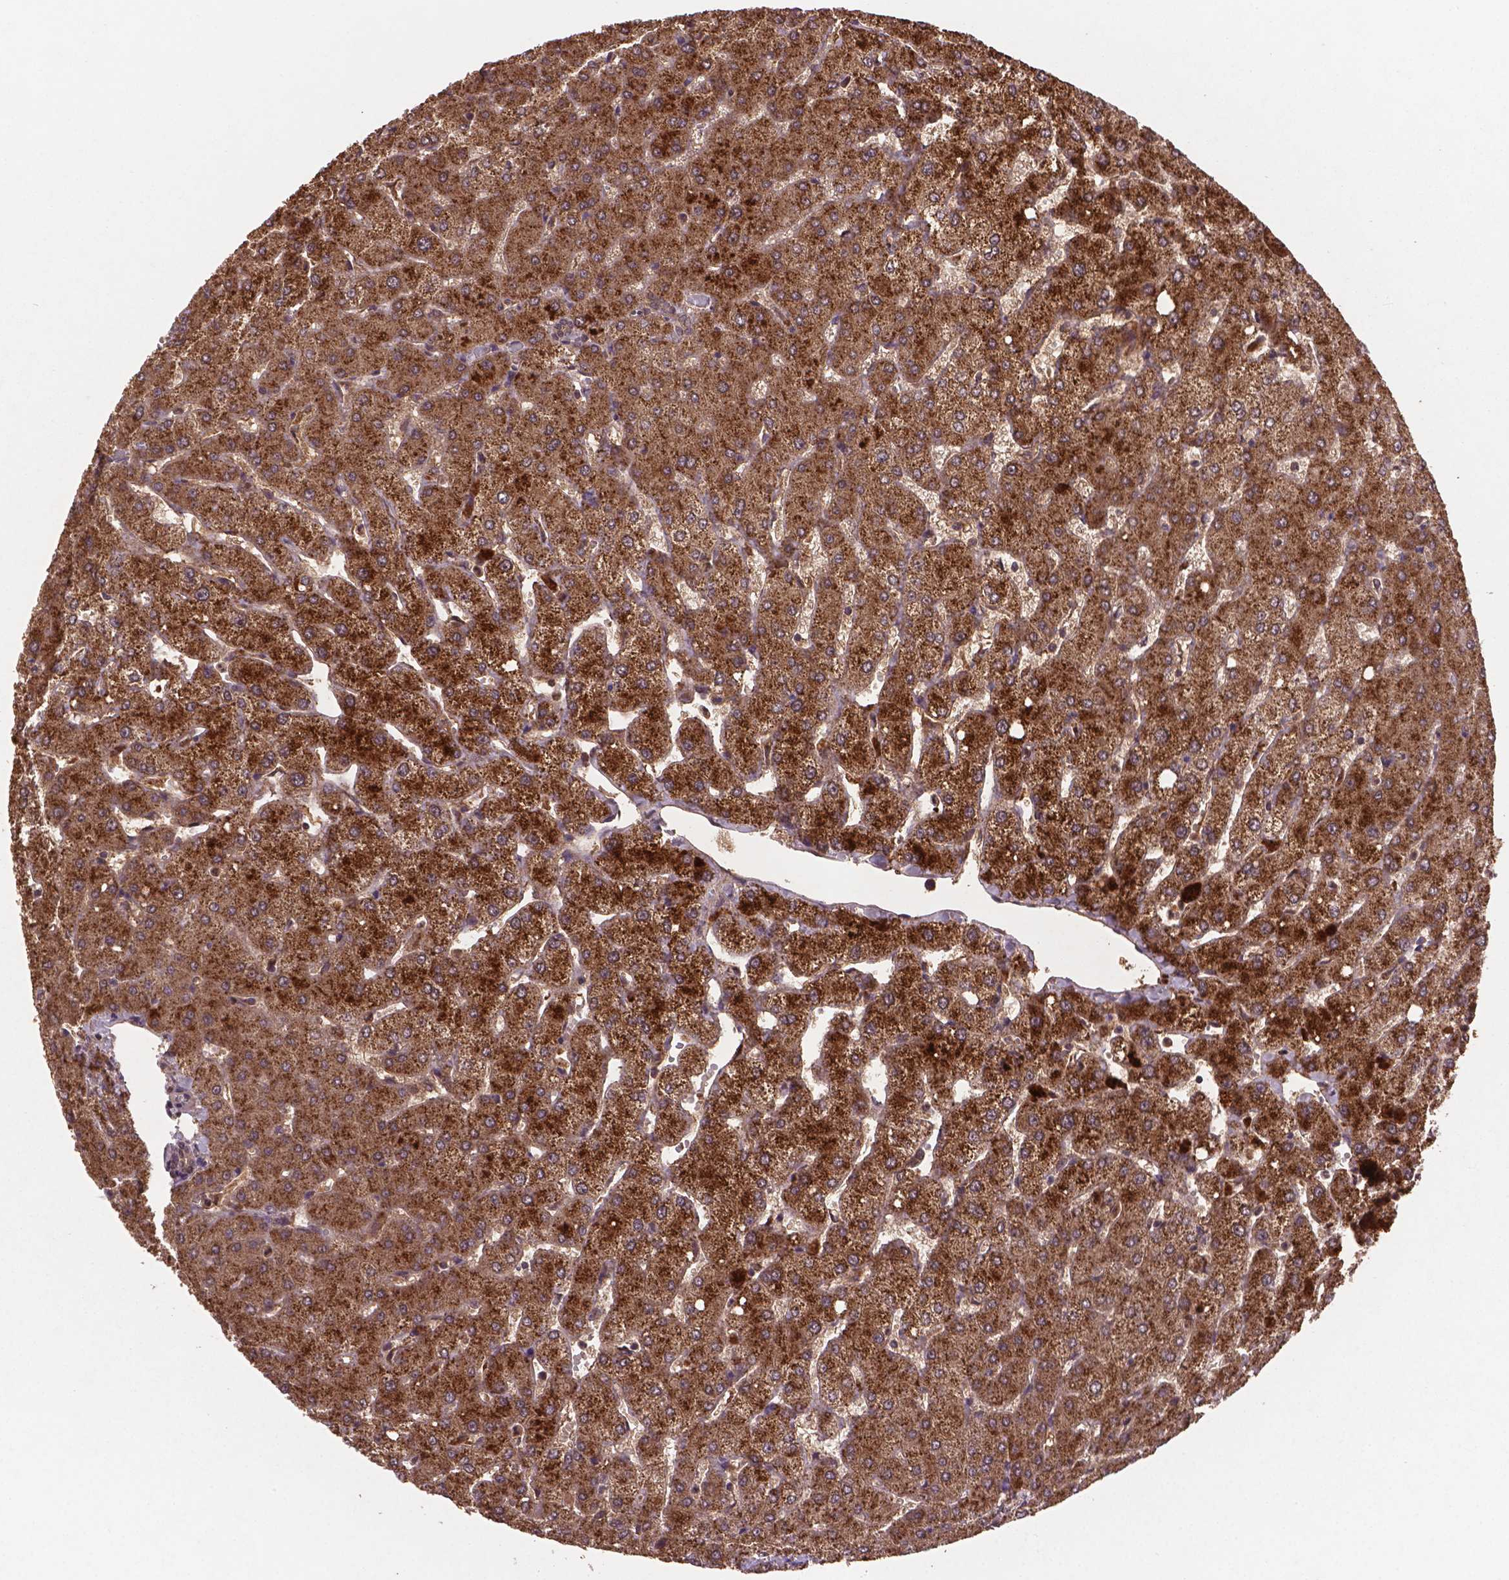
{"staining": {"intensity": "weak", "quantity": ">75%", "location": "cytoplasmic/membranous"}, "tissue": "liver", "cell_type": "Cholangiocytes", "image_type": "normal", "snomed": [{"axis": "morphology", "description": "Normal tissue, NOS"}, {"axis": "topography", "description": "Liver"}], "caption": "Human liver stained with a brown dye exhibits weak cytoplasmic/membranous positive expression in about >75% of cholangiocytes.", "gene": "NIPAL2", "patient": {"sex": "female", "age": 54}}